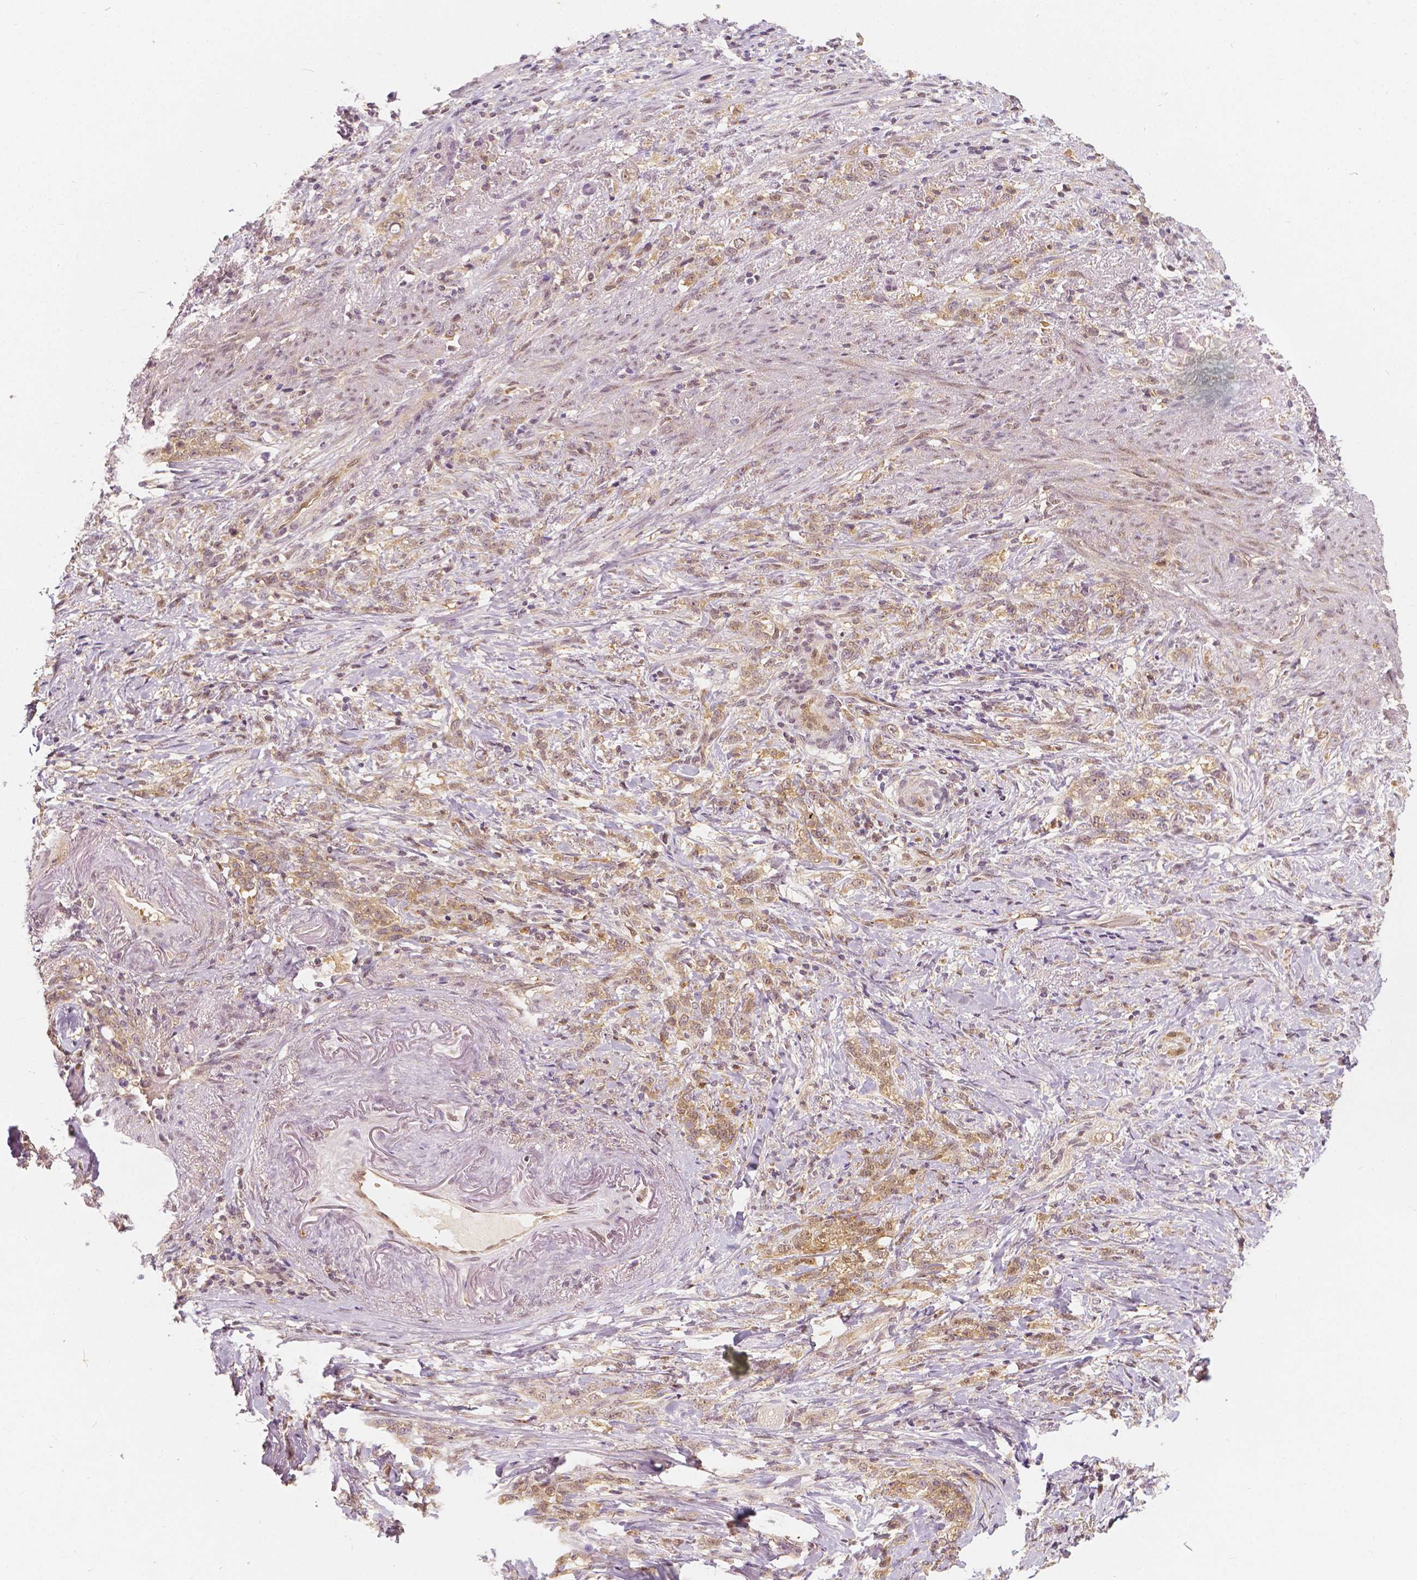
{"staining": {"intensity": "moderate", "quantity": ">75%", "location": "cytoplasmic/membranous,nuclear"}, "tissue": "stomach cancer", "cell_type": "Tumor cells", "image_type": "cancer", "snomed": [{"axis": "morphology", "description": "Adenocarcinoma, NOS"}, {"axis": "topography", "description": "Stomach, lower"}], "caption": "The image demonstrates a brown stain indicating the presence of a protein in the cytoplasmic/membranous and nuclear of tumor cells in stomach adenocarcinoma.", "gene": "NAPRT", "patient": {"sex": "male", "age": 88}}